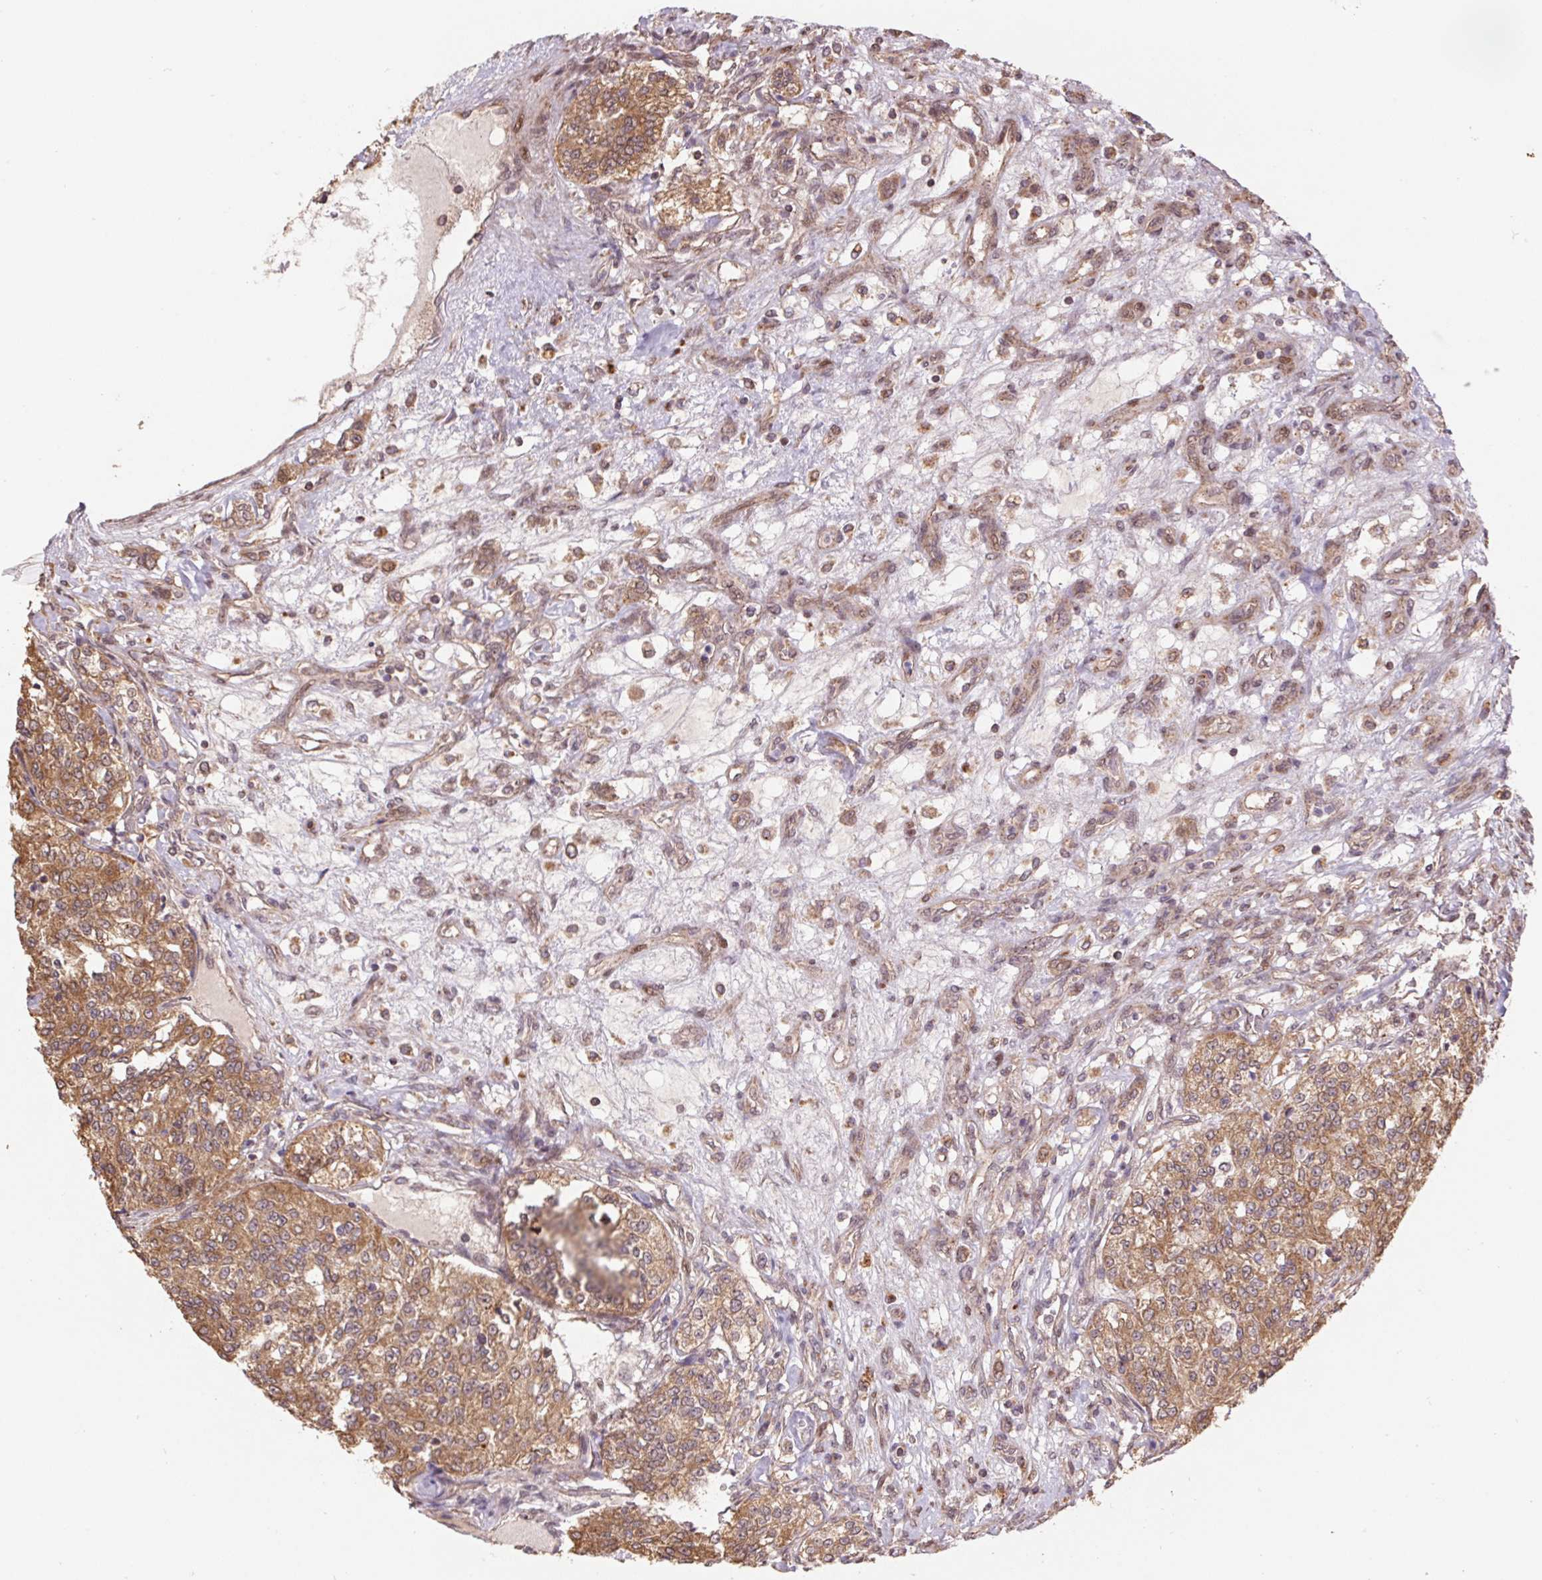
{"staining": {"intensity": "moderate", "quantity": ">75%", "location": "cytoplasmic/membranous"}, "tissue": "renal cancer", "cell_type": "Tumor cells", "image_type": "cancer", "snomed": [{"axis": "morphology", "description": "Adenocarcinoma, NOS"}, {"axis": "topography", "description": "Kidney"}], "caption": "High-power microscopy captured an immunohistochemistry image of renal cancer (adenocarcinoma), revealing moderate cytoplasmic/membranous staining in approximately >75% of tumor cells. (brown staining indicates protein expression, while blue staining denotes nuclei).", "gene": "PDHA1", "patient": {"sex": "female", "age": 63}}